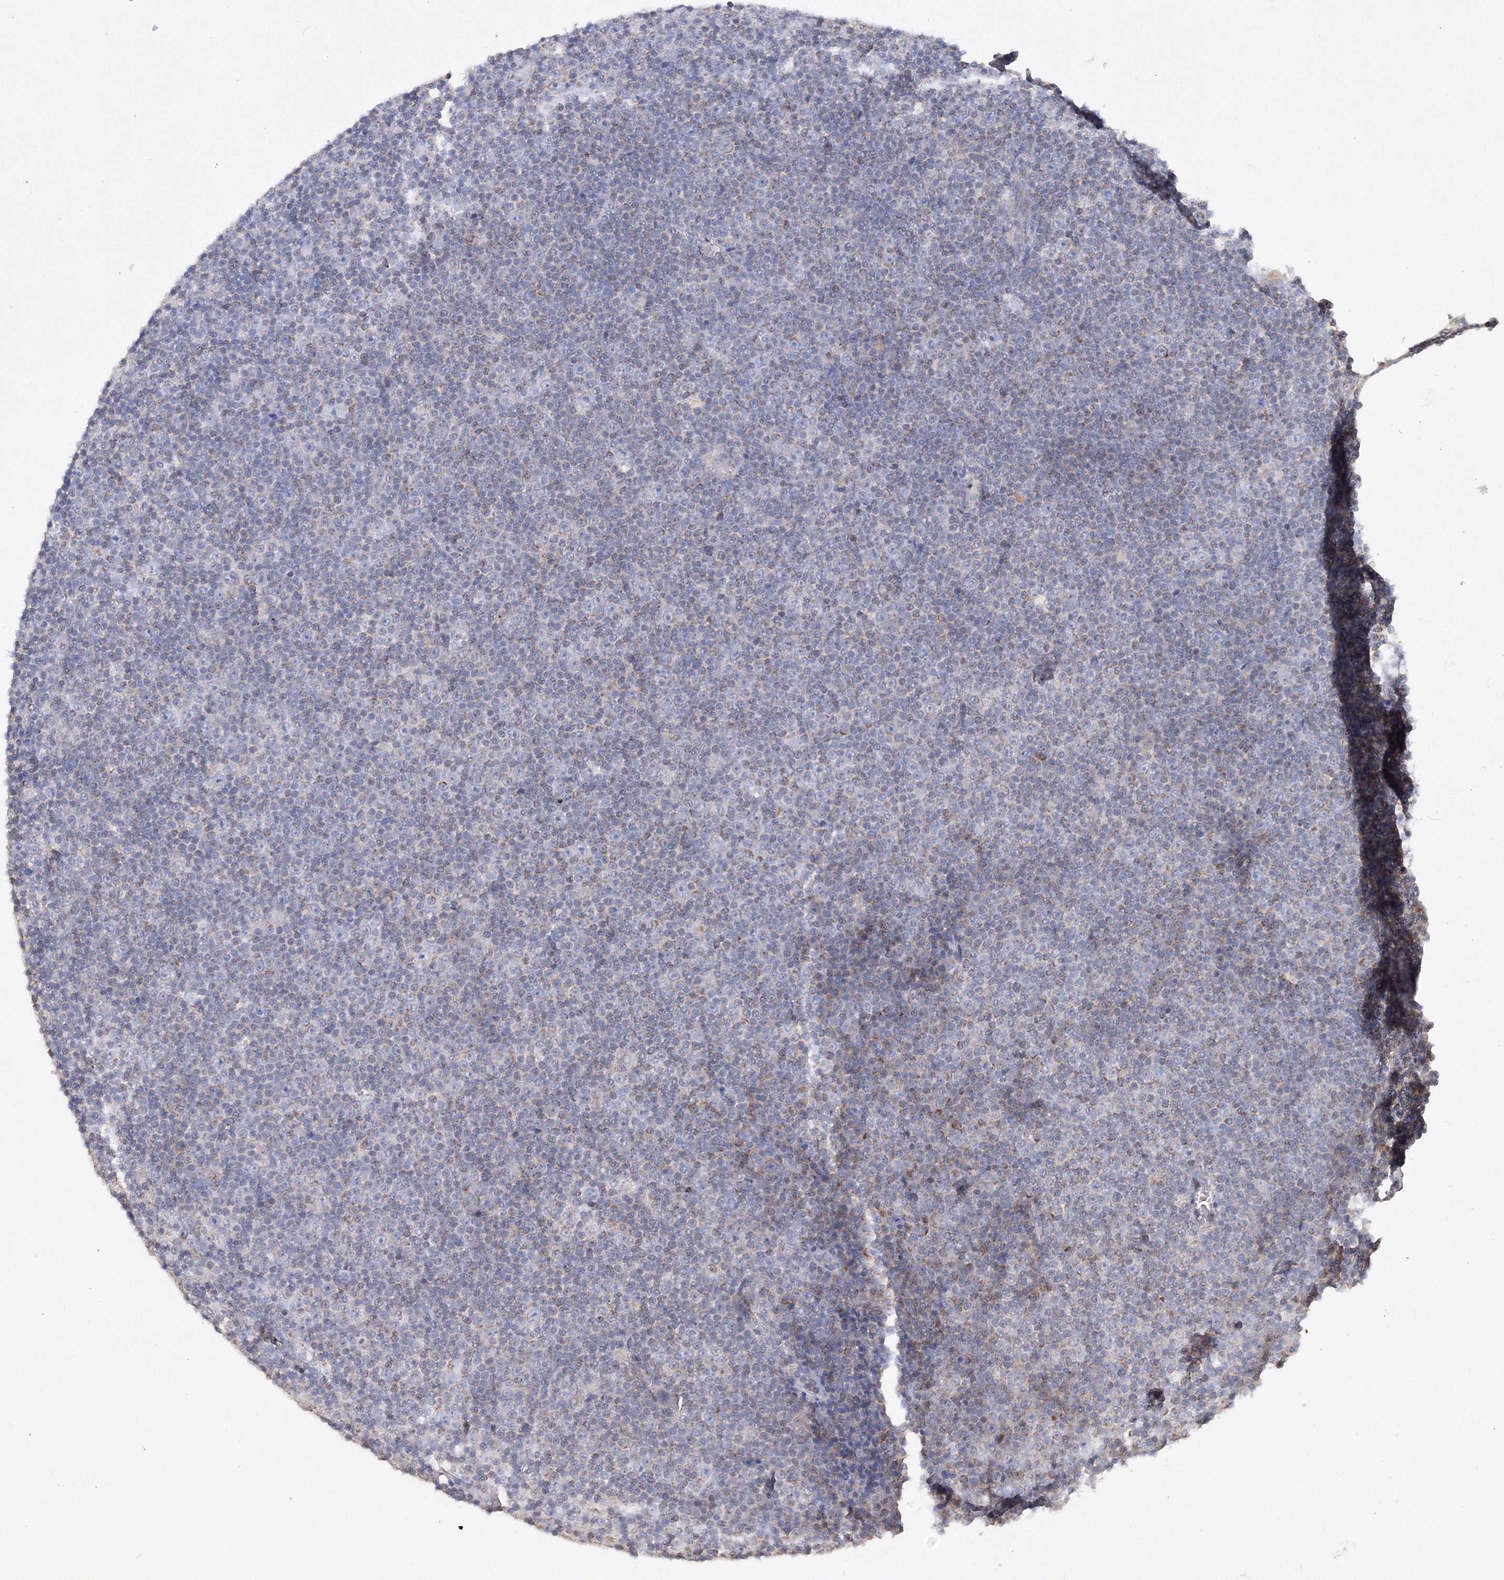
{"staining": {"intensity": "weak", "quantity": "25%-75%", "location": "cytoplasmic/membranous"}, "tissue": "lymphoma", "cell_type": "Tumor cells", "image_type": "cancer", "snomed": [{"axis": "morphology", "description": "Malignant lymphoma, non-Hodgkin's type, Low grade"}, {"axis": "topography", "description": "Lymph node"}], "caption": "A histopathology image of human malignant lymphoma, non-Hodgkin's type (low-grade) stained for a protein reveals weak cytoplasmic/membranous brown staining in tumor cells.", "gene": "GLS", "patient": {"sex": "female", "age": 67}}